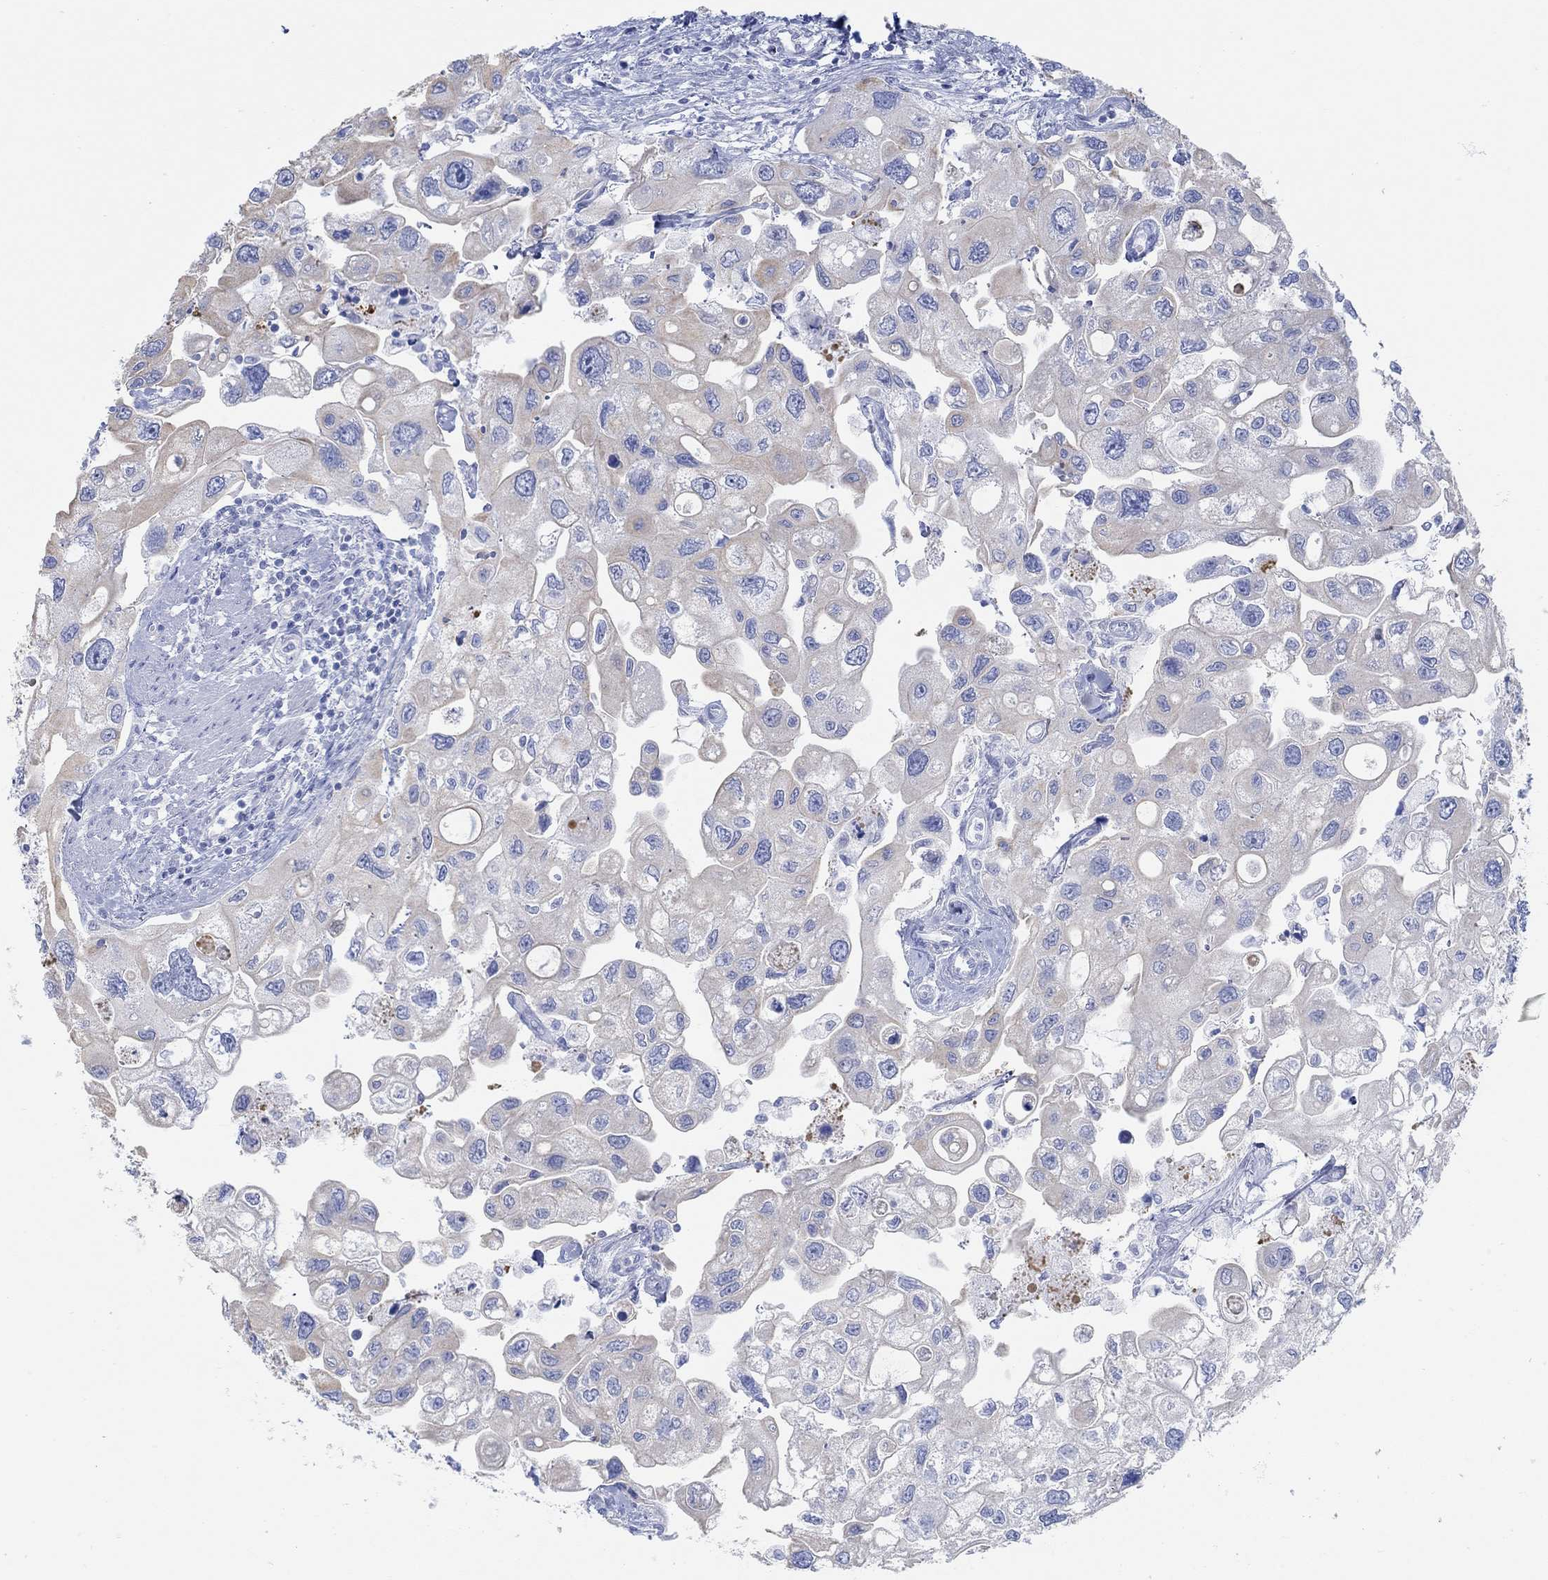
{"staining": {"intensity": "weak", "quantity": "<25%", "location": "cytoplasmic/membranous"}, "tissue": "urothelial cancer", "cell_type": "Tumor cells", "image_type": "cancer", "snomed": [{"axis": "morphology", "description": "Urothelial carcinoma, High grade"}, {"axis": "topography", "description": "Urinary bladder"}], "caption": "An image of urothelial carcinoma (high-grade) stained for a protein displays no brown staining in tumor cells.", "gene": "AK8", "patient": {"sex": "male", "age": 59}}